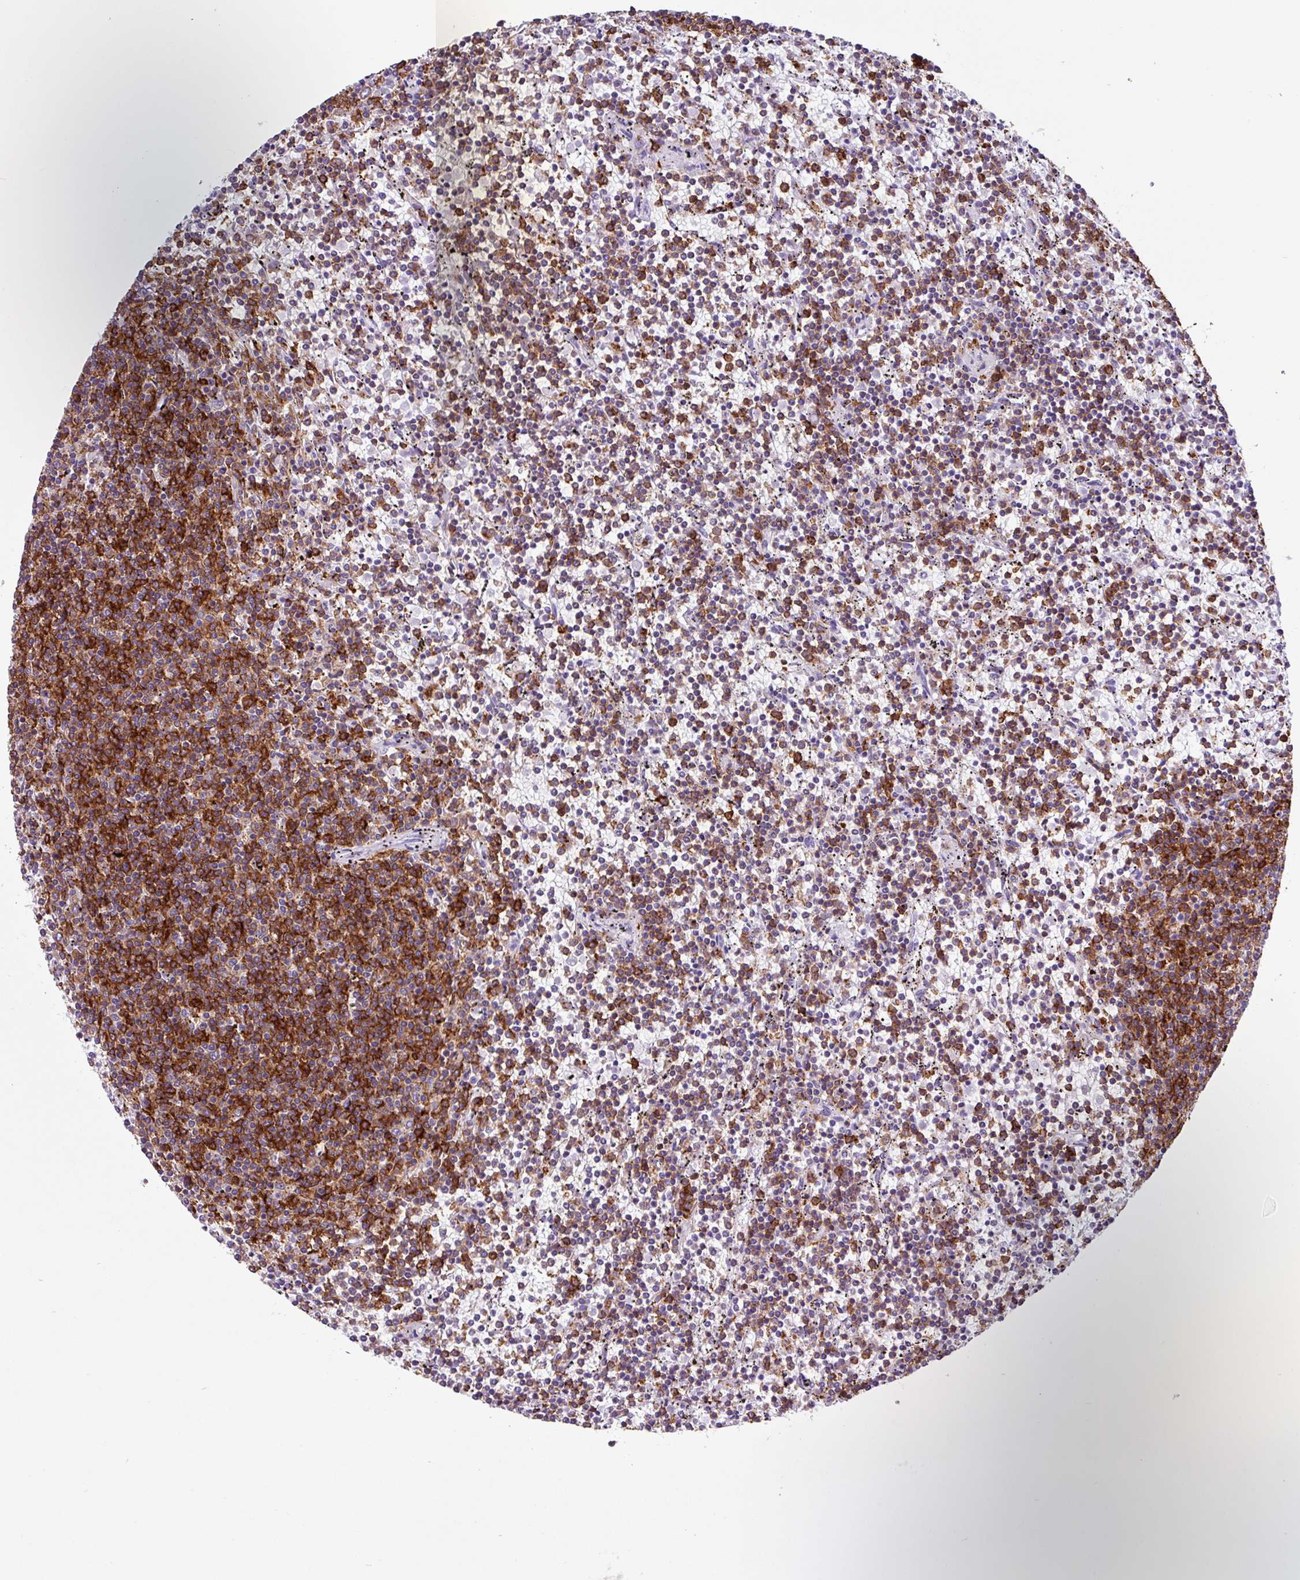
{"staining": {"intensity": "strong", "quantity": "25%-75%", "location": "cytoplasmic/membranous"}, "tissue": "lymphoma", "cell_type": "Tumor cells", "image_type": "cancer", "snomed": [{"axis": "morphology", "description": "Malignant lymphoma, non-Hodgkin's type, Low grade"}, {"axis": "topography", "description": "Spleen"}], "caption": "Protein expression analysis of human low-grade malignant lymphoma, non-Hodgkin's type reveals strong cytoplasmic/membranous staining in about 25%-75% of tumor cells.", "gene": "PPP1R18", "patient": {"sex": "female", "age": 50}}